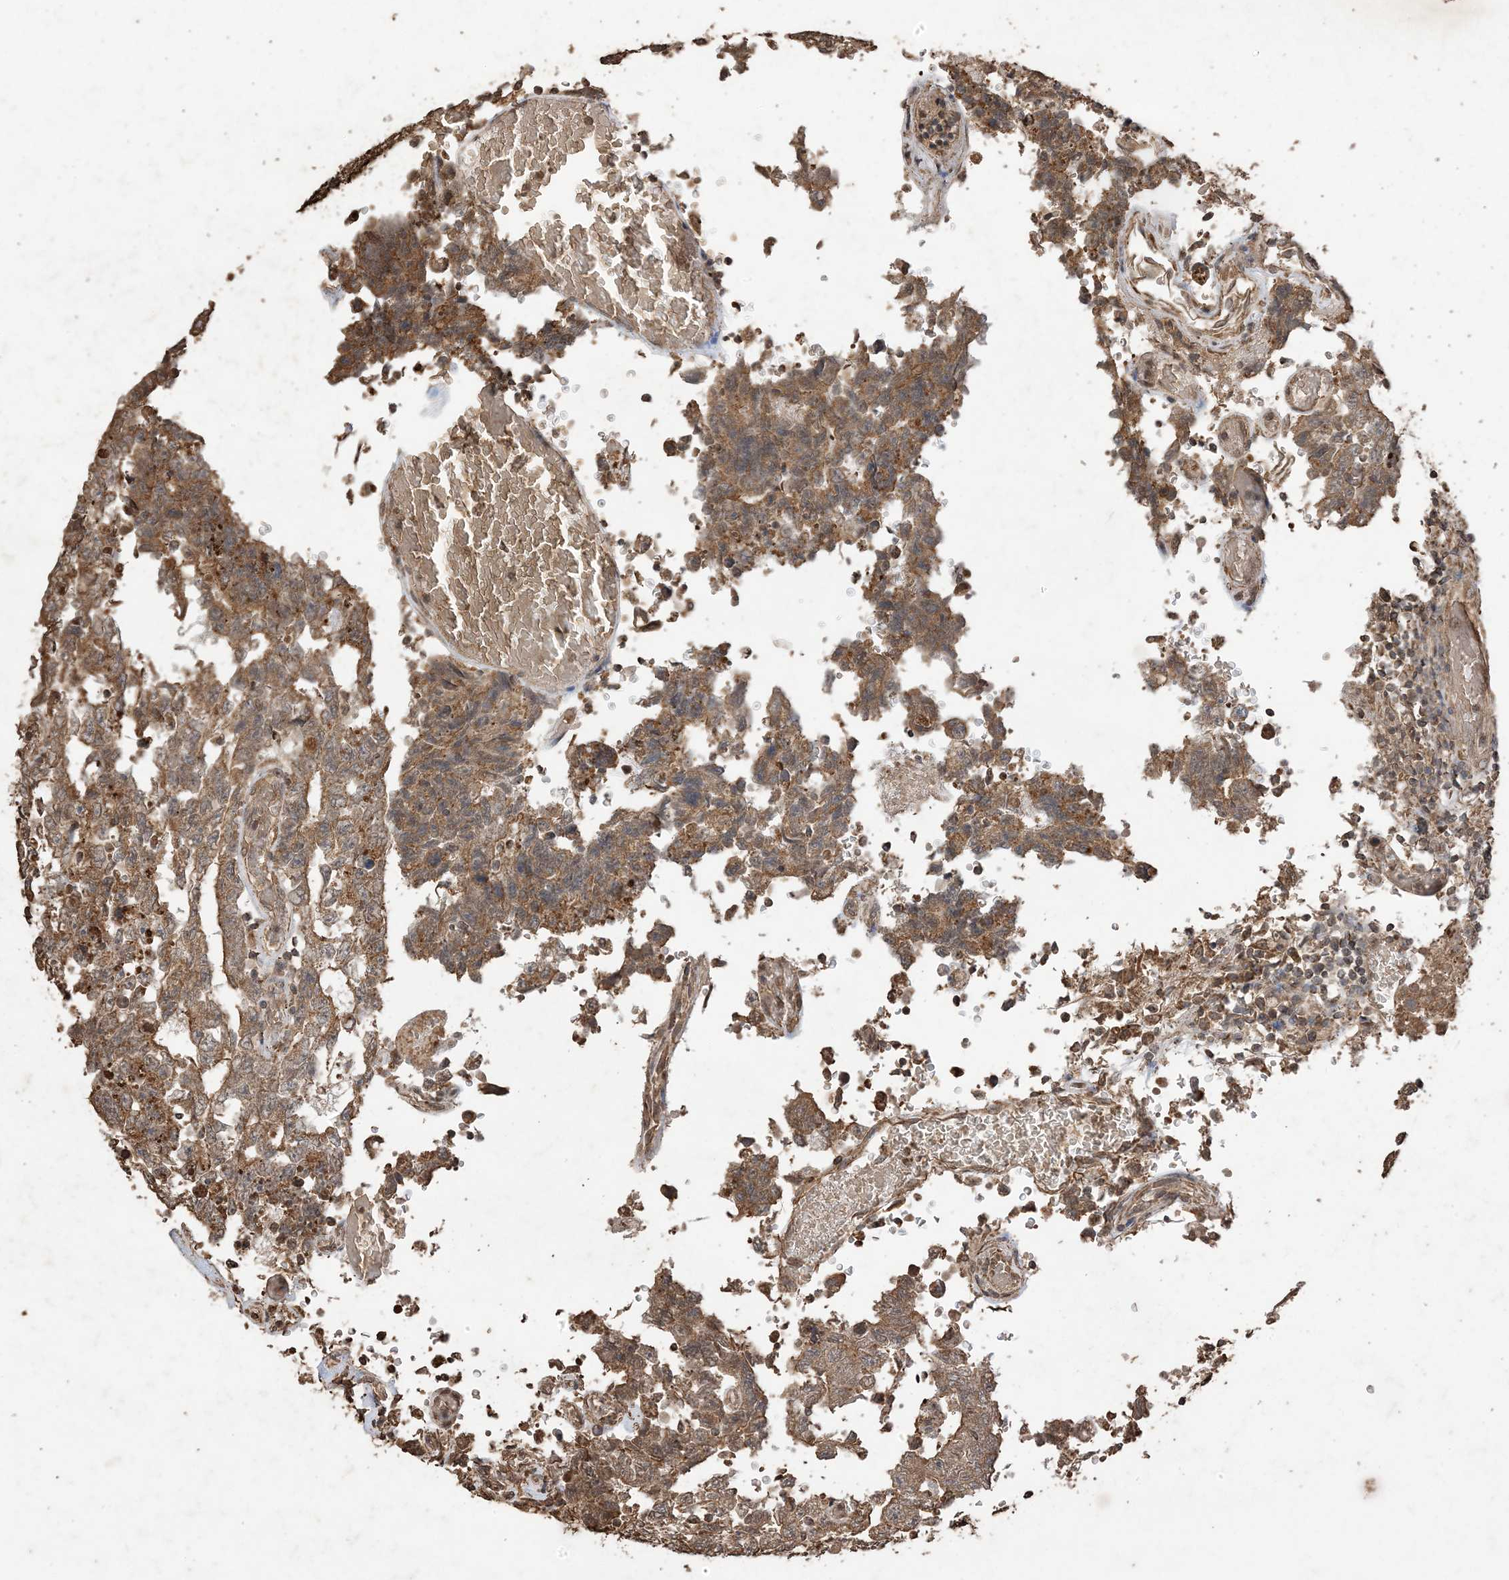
{"staining": {"intensity": "moderate", "quantity": ">75%", "location": "cytoplasmic/membranous"}, "tissue": "testis cancer", "cell_type": "Tumor cells", "image_type": "cancer", "snomed": [{"axis": "morphology", "description": "Carcinoma, Embryonal, NOS"}, {"axis": "topography", "description": "Testis"}], "caption": "Human testis cancer (embryonal carcinoma) stained for a protein (brown) exhibits moderate cytoplasmic/membranous positive staining in about >75% of tumor cells.", "gene": "HPS4", "patient": {"sex": "male", "age": 26}}